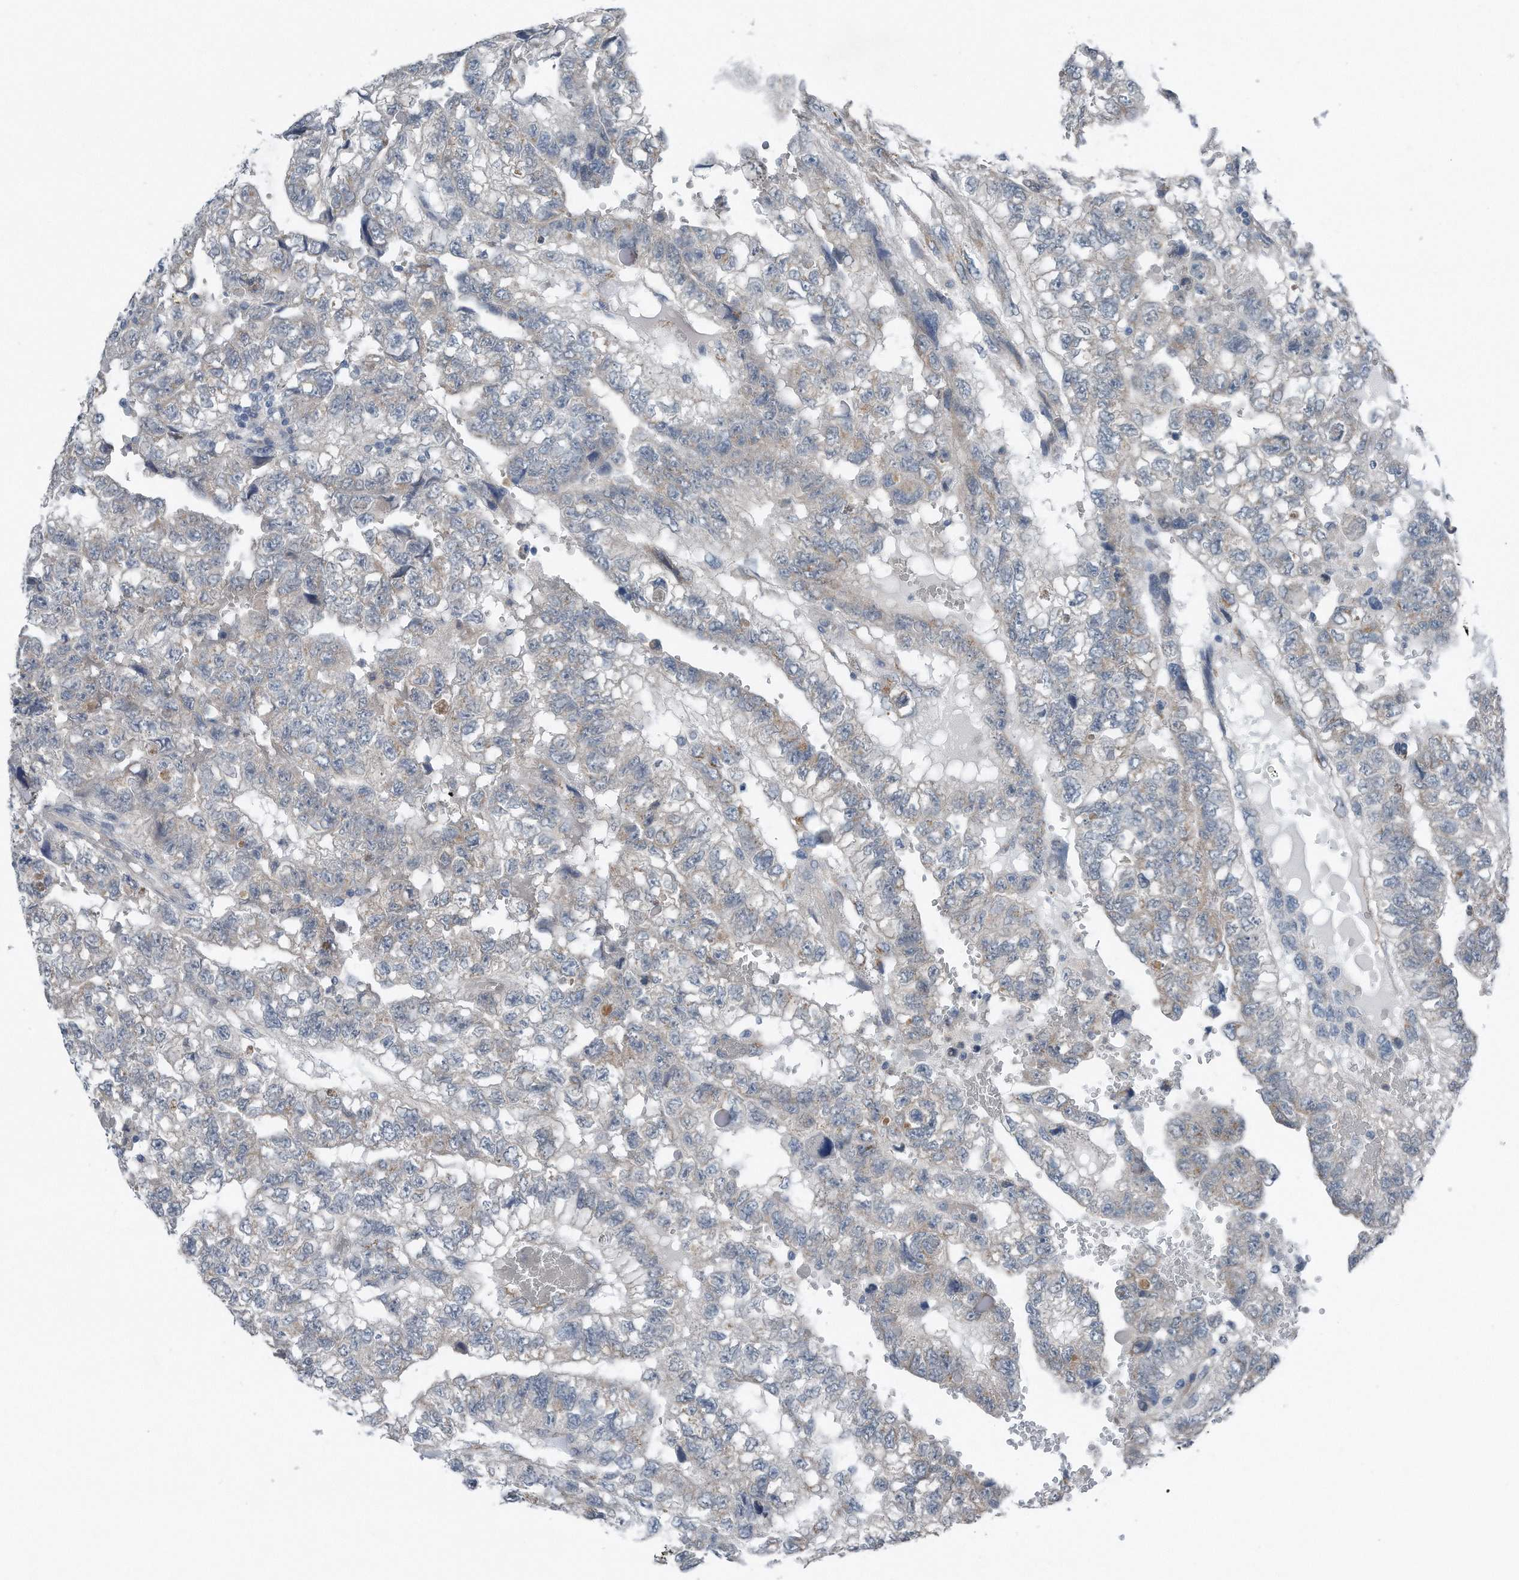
{"staining": {"intensity": "negative", "quantity": "none", "location": "none"}, "tissue": "testis cancer", "cell_type": "Tumor cells", "image_type": "cancer", "snomed": [{"axis": "morphology", "description": "Carcinoma, Embryonal, NOS"}, {"axis": "topography", "description": "Testis"}], "caption": "Protein analysis of embryonal carcinoma (testis) reveals no significant expression in tumor cells.", "gene": "YRDC", "patient": {"sex": "male", "age": 36}}